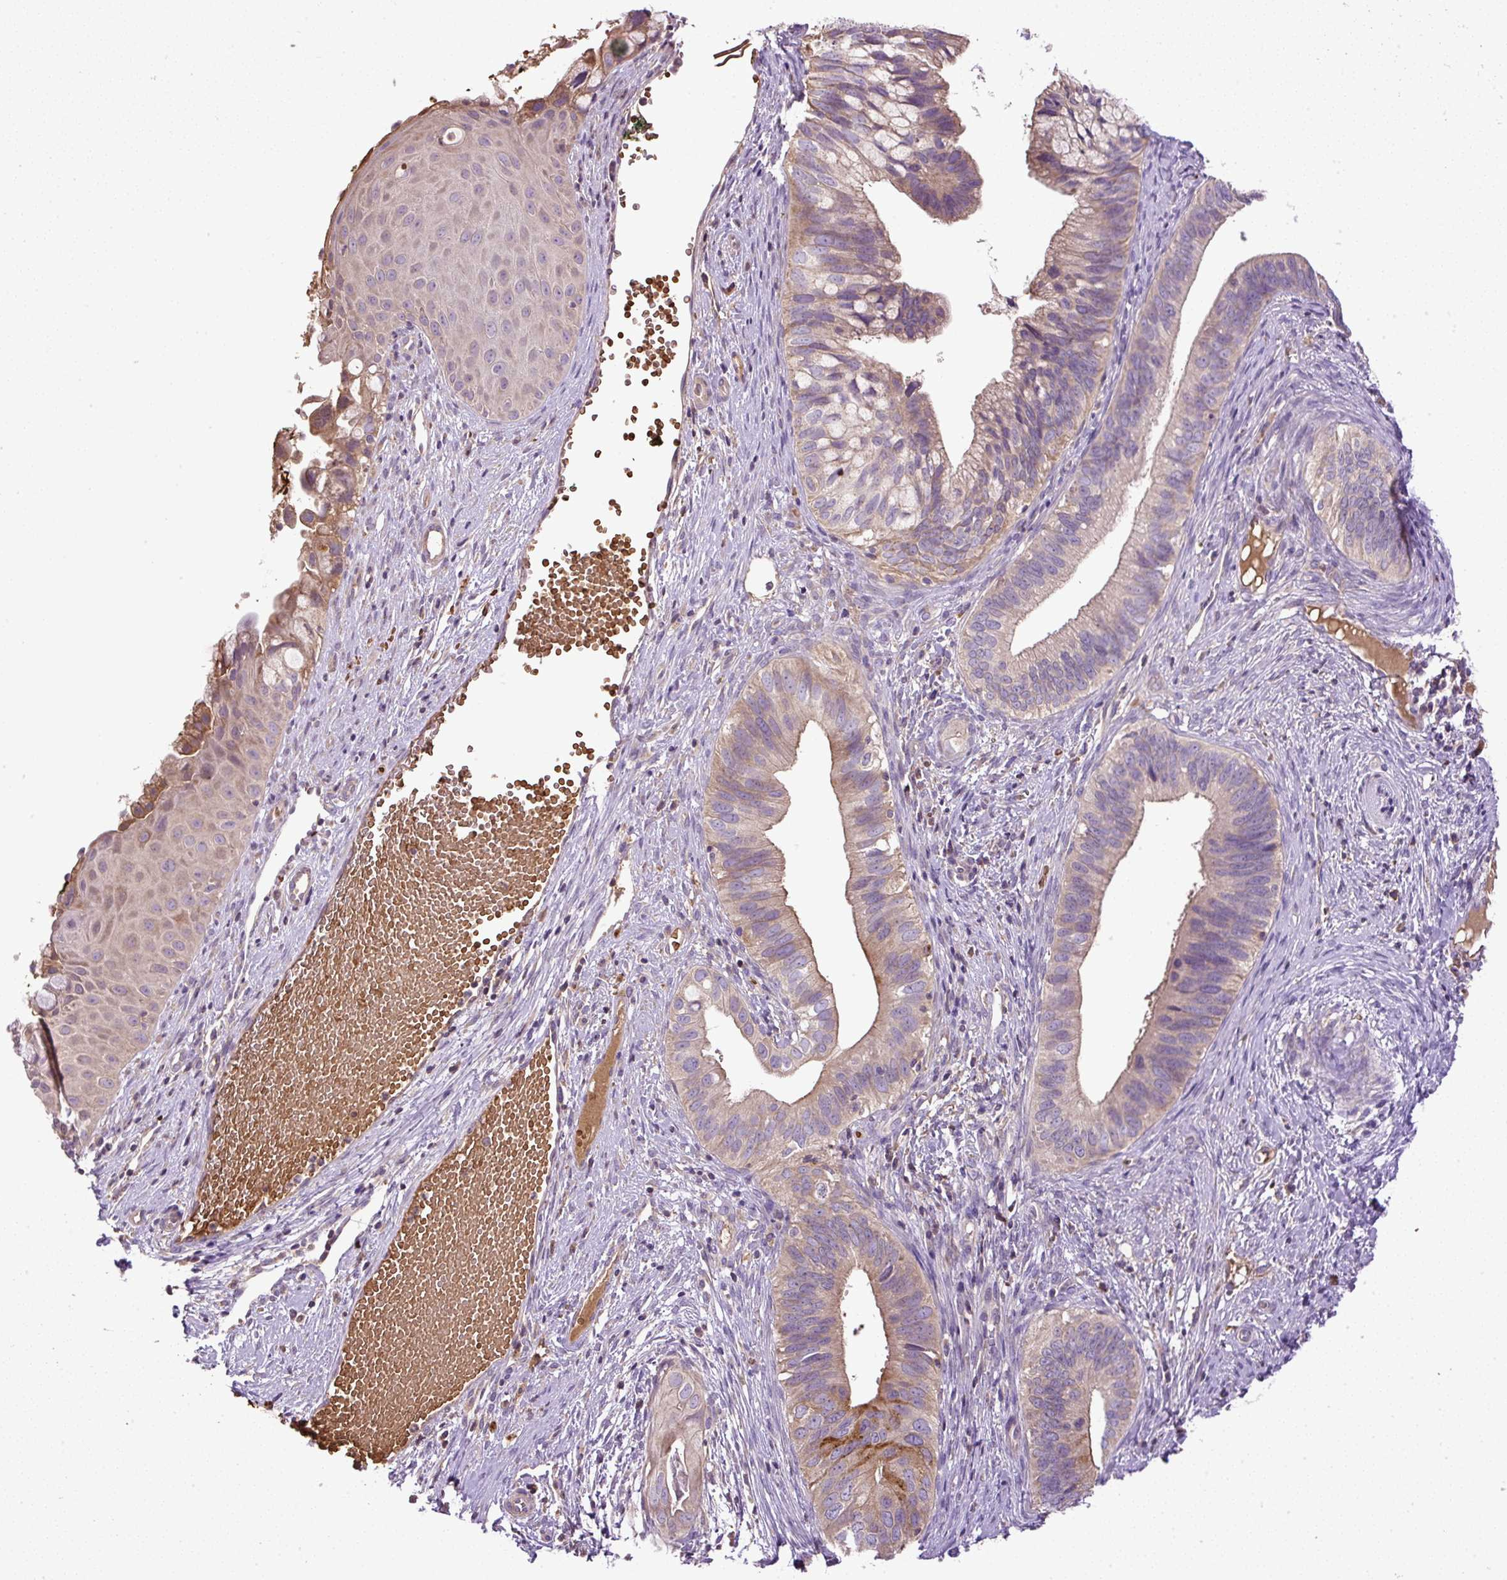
{"staining": {"intensity": "weak", "quantity": ">75%", "location": "cytoplasmic/membranous"}, "tissue": "cervical cancer", "cell_type": "Tumor cells", "image_type": "cancer", "snomed": [{"axis": "morphology", "description": "Adenocarcinoma, NOS"}, {"axis": "topography", "description": "Cervix"}], "caption": "Protein staining of cervical cancer (adenocarcinoma) tissue shows weak cytoplasmic/membranous positivity in about >75% of tumor cells. (Brightfield microscopy of DAB IHC at high magnification).", "gene": "CXCL13", "patient": {"sex": "female", "age": 42}}